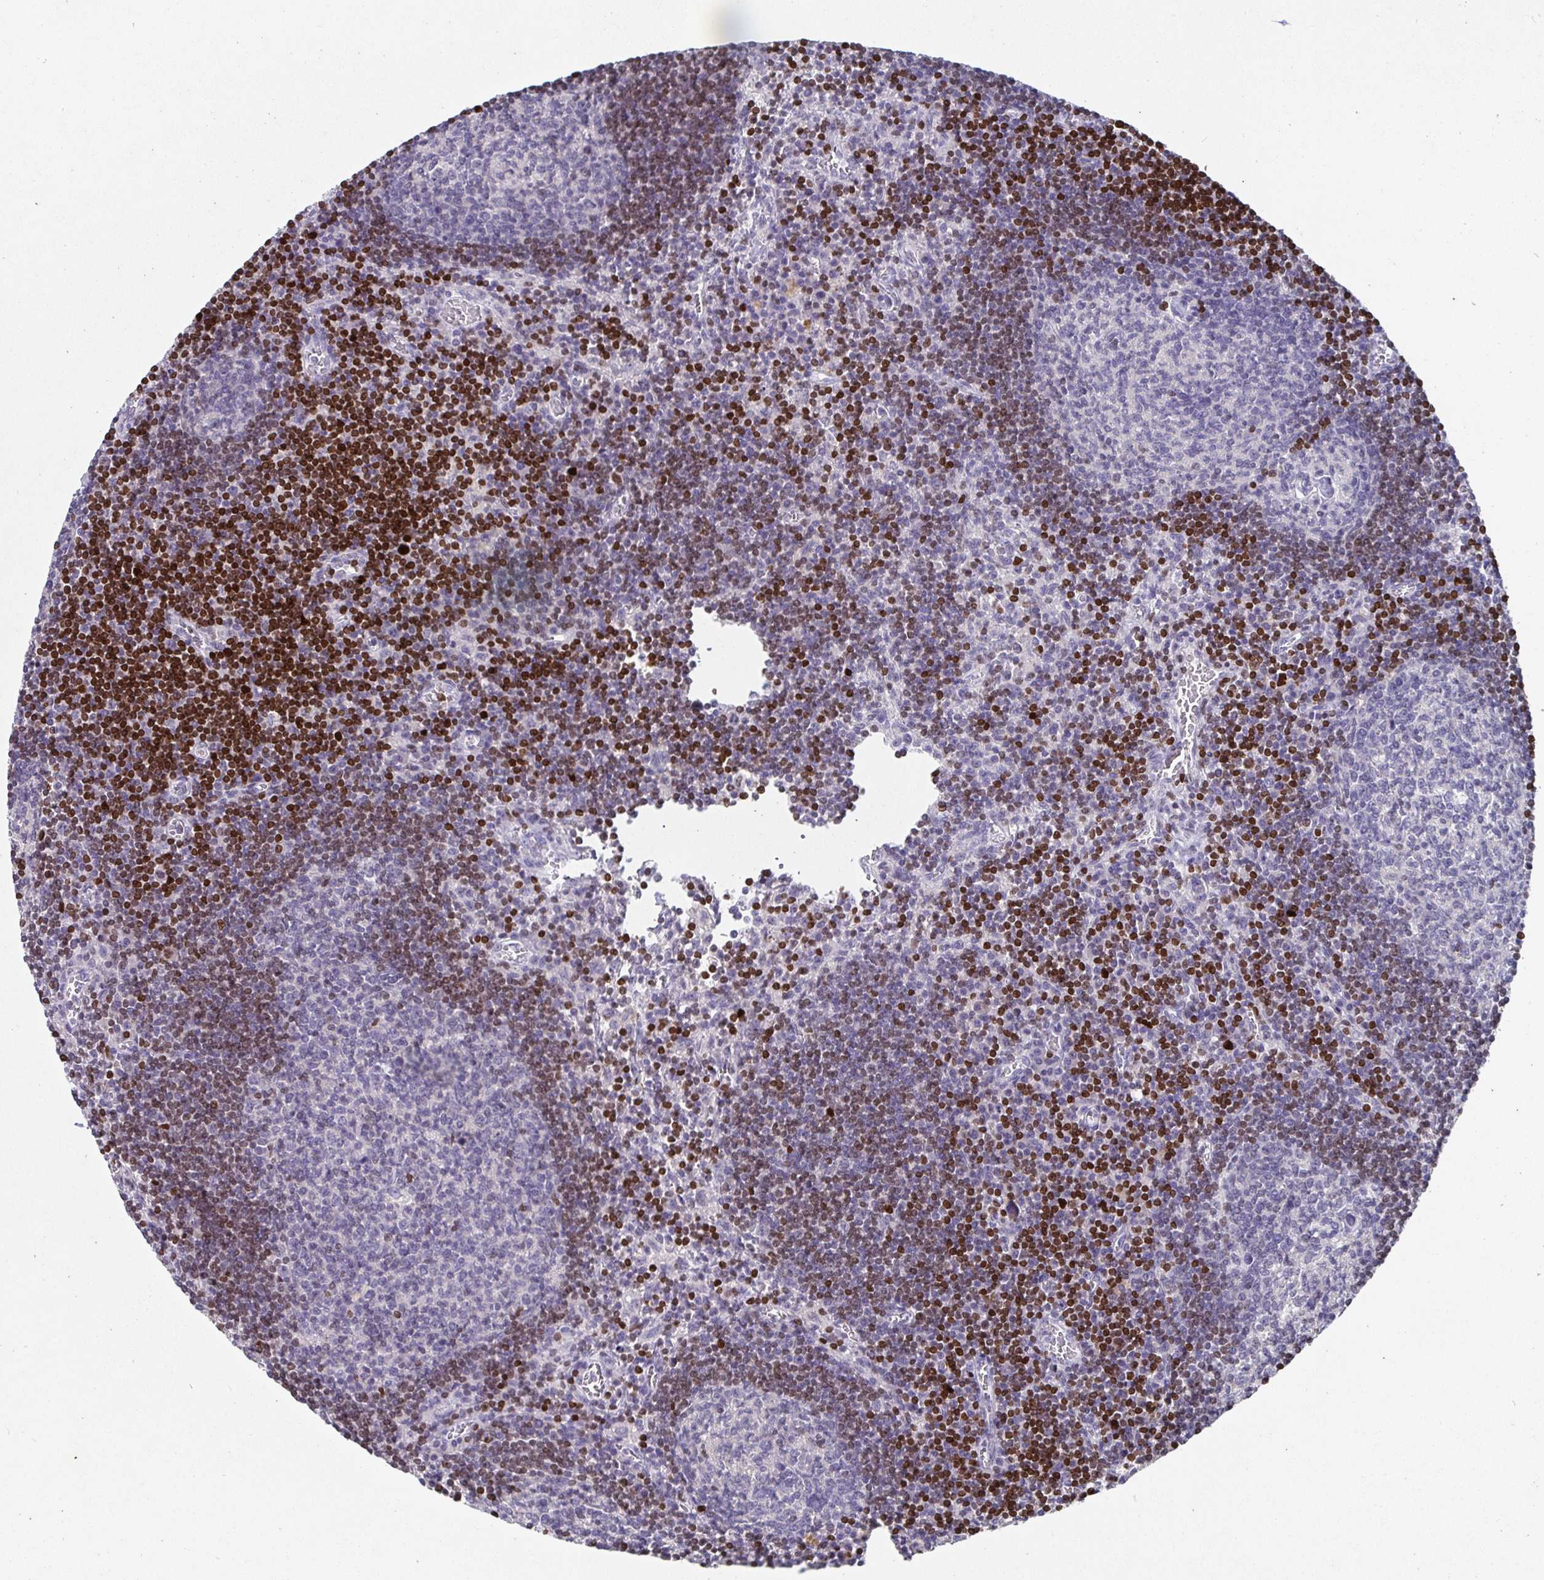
{"staining": {"intensity": "negative", "quantity": "none", "location": "none"}, "tissue": "lymph node", "cell_type": "Germinal center cells", "image_type": "normal", "snomed": [{"axis": "morphology", "description": "Normal tissue, NOS"}, {"axis": "topography", "description": "Lymph node"}], "caption": "Immunohistochemistry of unremarkable lymph node reveals no staining in germinal center cells. (Stains: DAB IHC with hematoxylin counter stain, Microscopy: brightfield microscopy at high magnification).", "gene": "SATB1", "patient": {"sex": "male", "age": 67}}